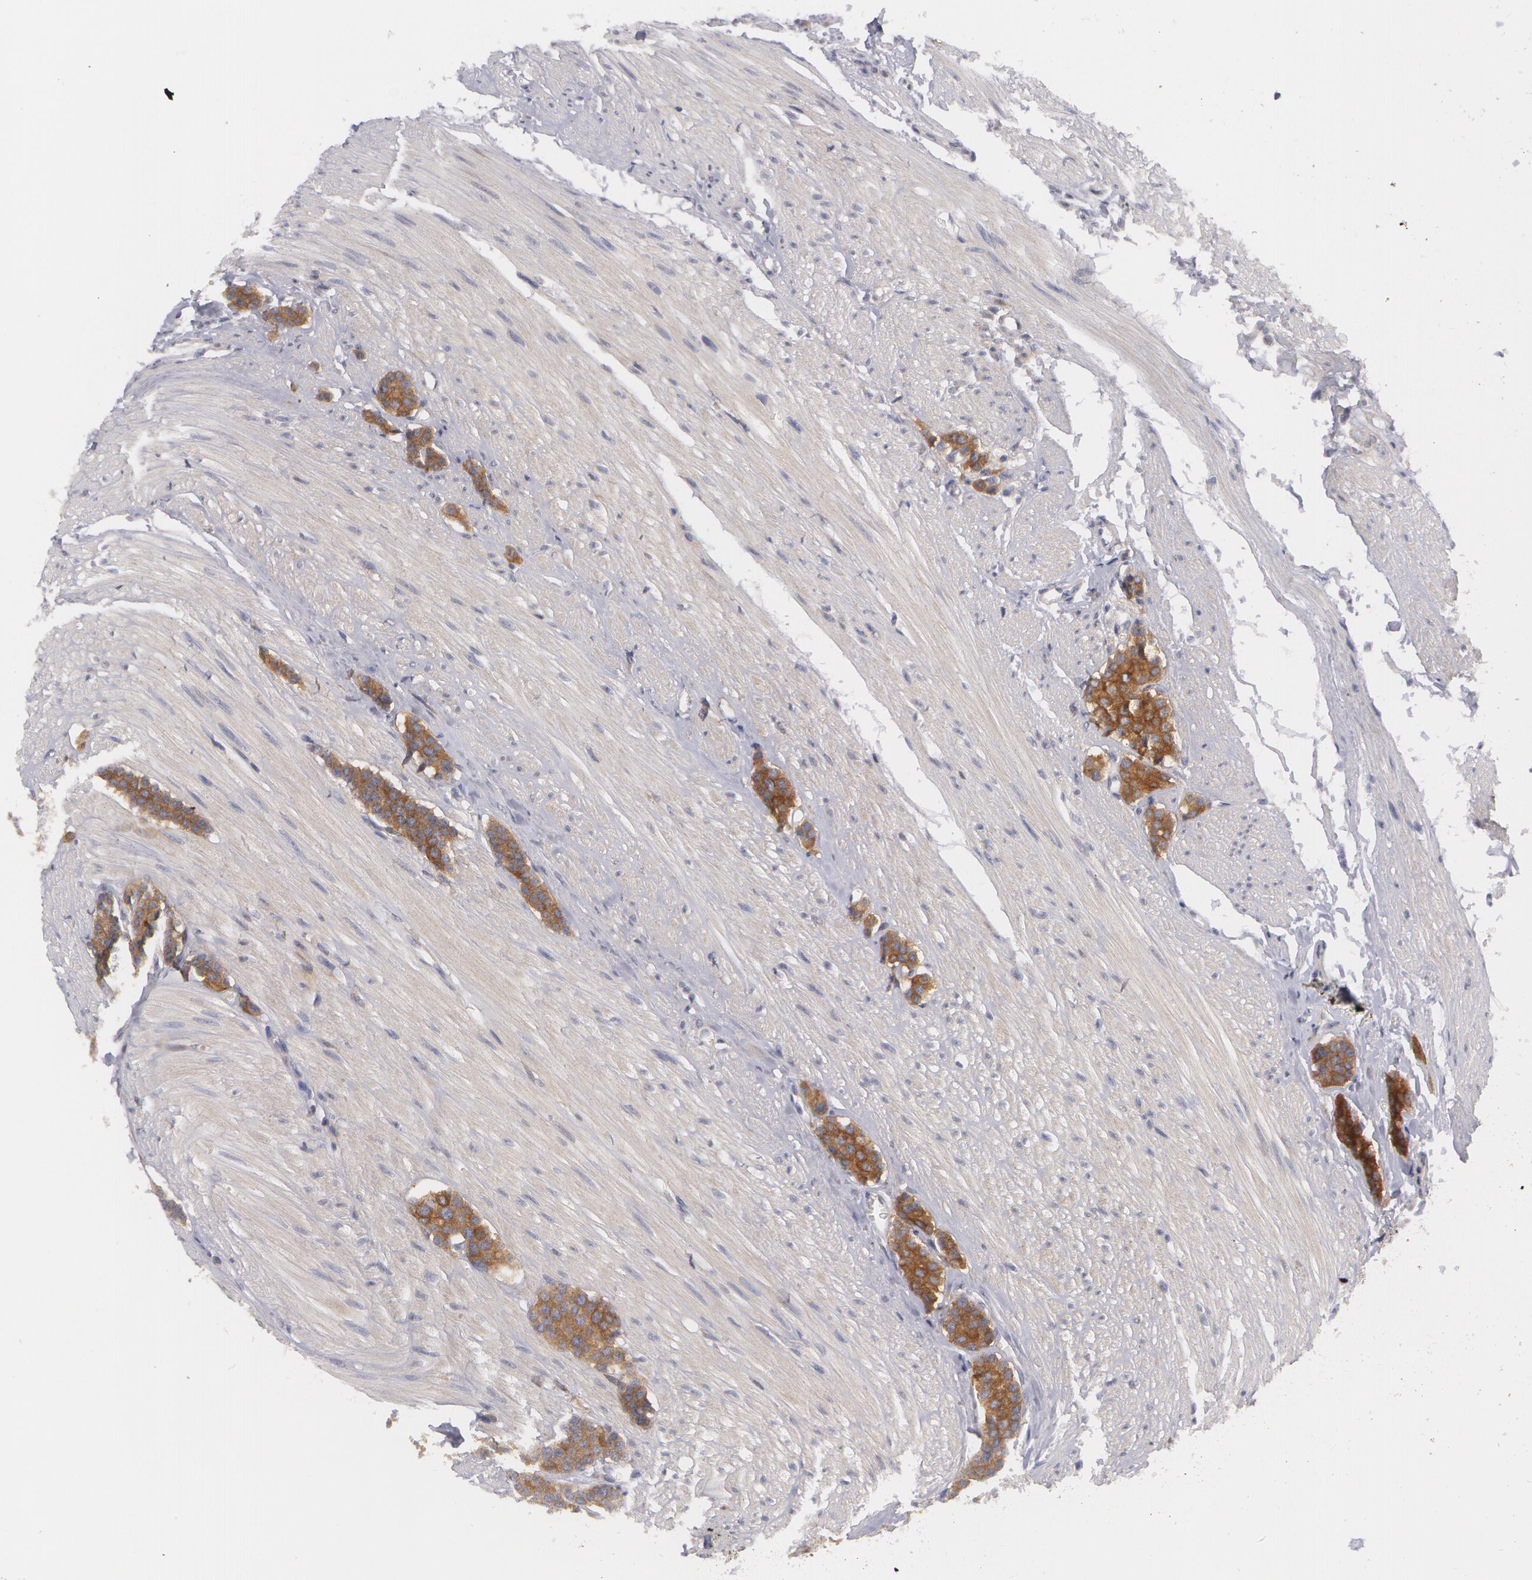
{"staining": {"intensity": "strong", "quantity": ">75%", "location": "cytoplasmic/membranous"}, "tissue": "carcinoid", "cell_type": "Tumor cells", "image_type": "cancer", "snomed": [{"axis": "morphology", "description": "Carcinoid, malignant, NOS"}, {"axis": "topography", "description": "Small intestine"}], "caption": "DAB immunohistochemical staining of carcinoid reveals strong cytoplasmic/membranous protein expression in about >75% of tumor cells. The staining is performed using DAB brown chromogen to label protein expression. The nuclei are counter-stained blue using hematoxylin.", "gene": "CASK", "patient": {"sex": "male", "age": 60}}